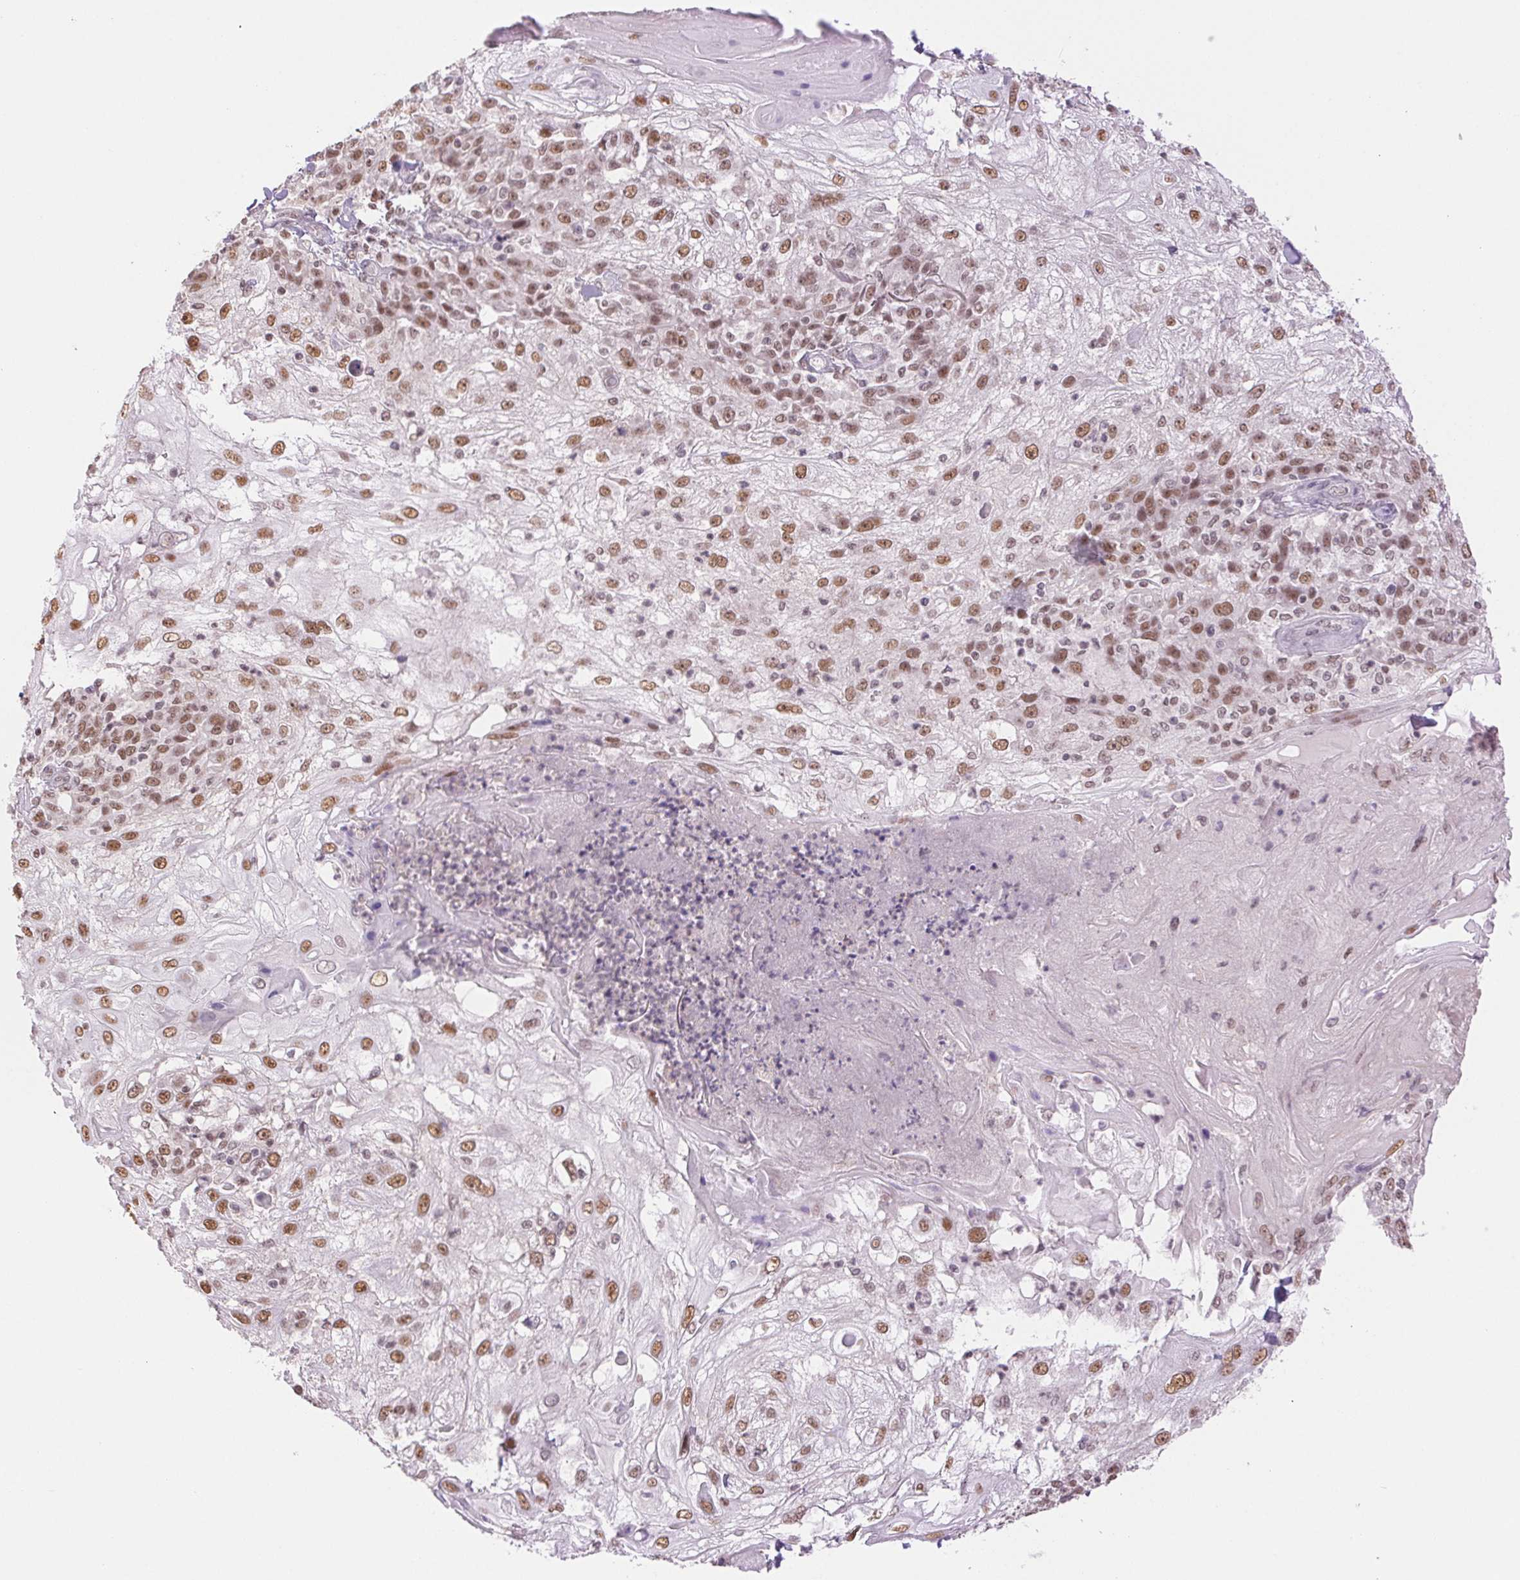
{"staining": {"intensity": "moderate", "quantity": ">75%", "location": "nuclear"}, "tissue": "skin cancer", "cell_type": "Tumor cells", "image_type": "cancer", "snomed": [{"axis": "morphology", "description": "Normal tissue, NOS"}, {"axis": "morphology", "description": "Squamous cell carcinoma, NOS"}, {"axis": "topography", "description": "Skin"}], "caption": "An immunohistochemistry (IHC) histopathology image of tumor tissue is shown. Protein staining in brown shows moderate nuclear positivity in squamous cell carcinoma (skin) within tumor cells.", "gene": "RPRD1B", "patient": {"sex": "female", "age": 83}}